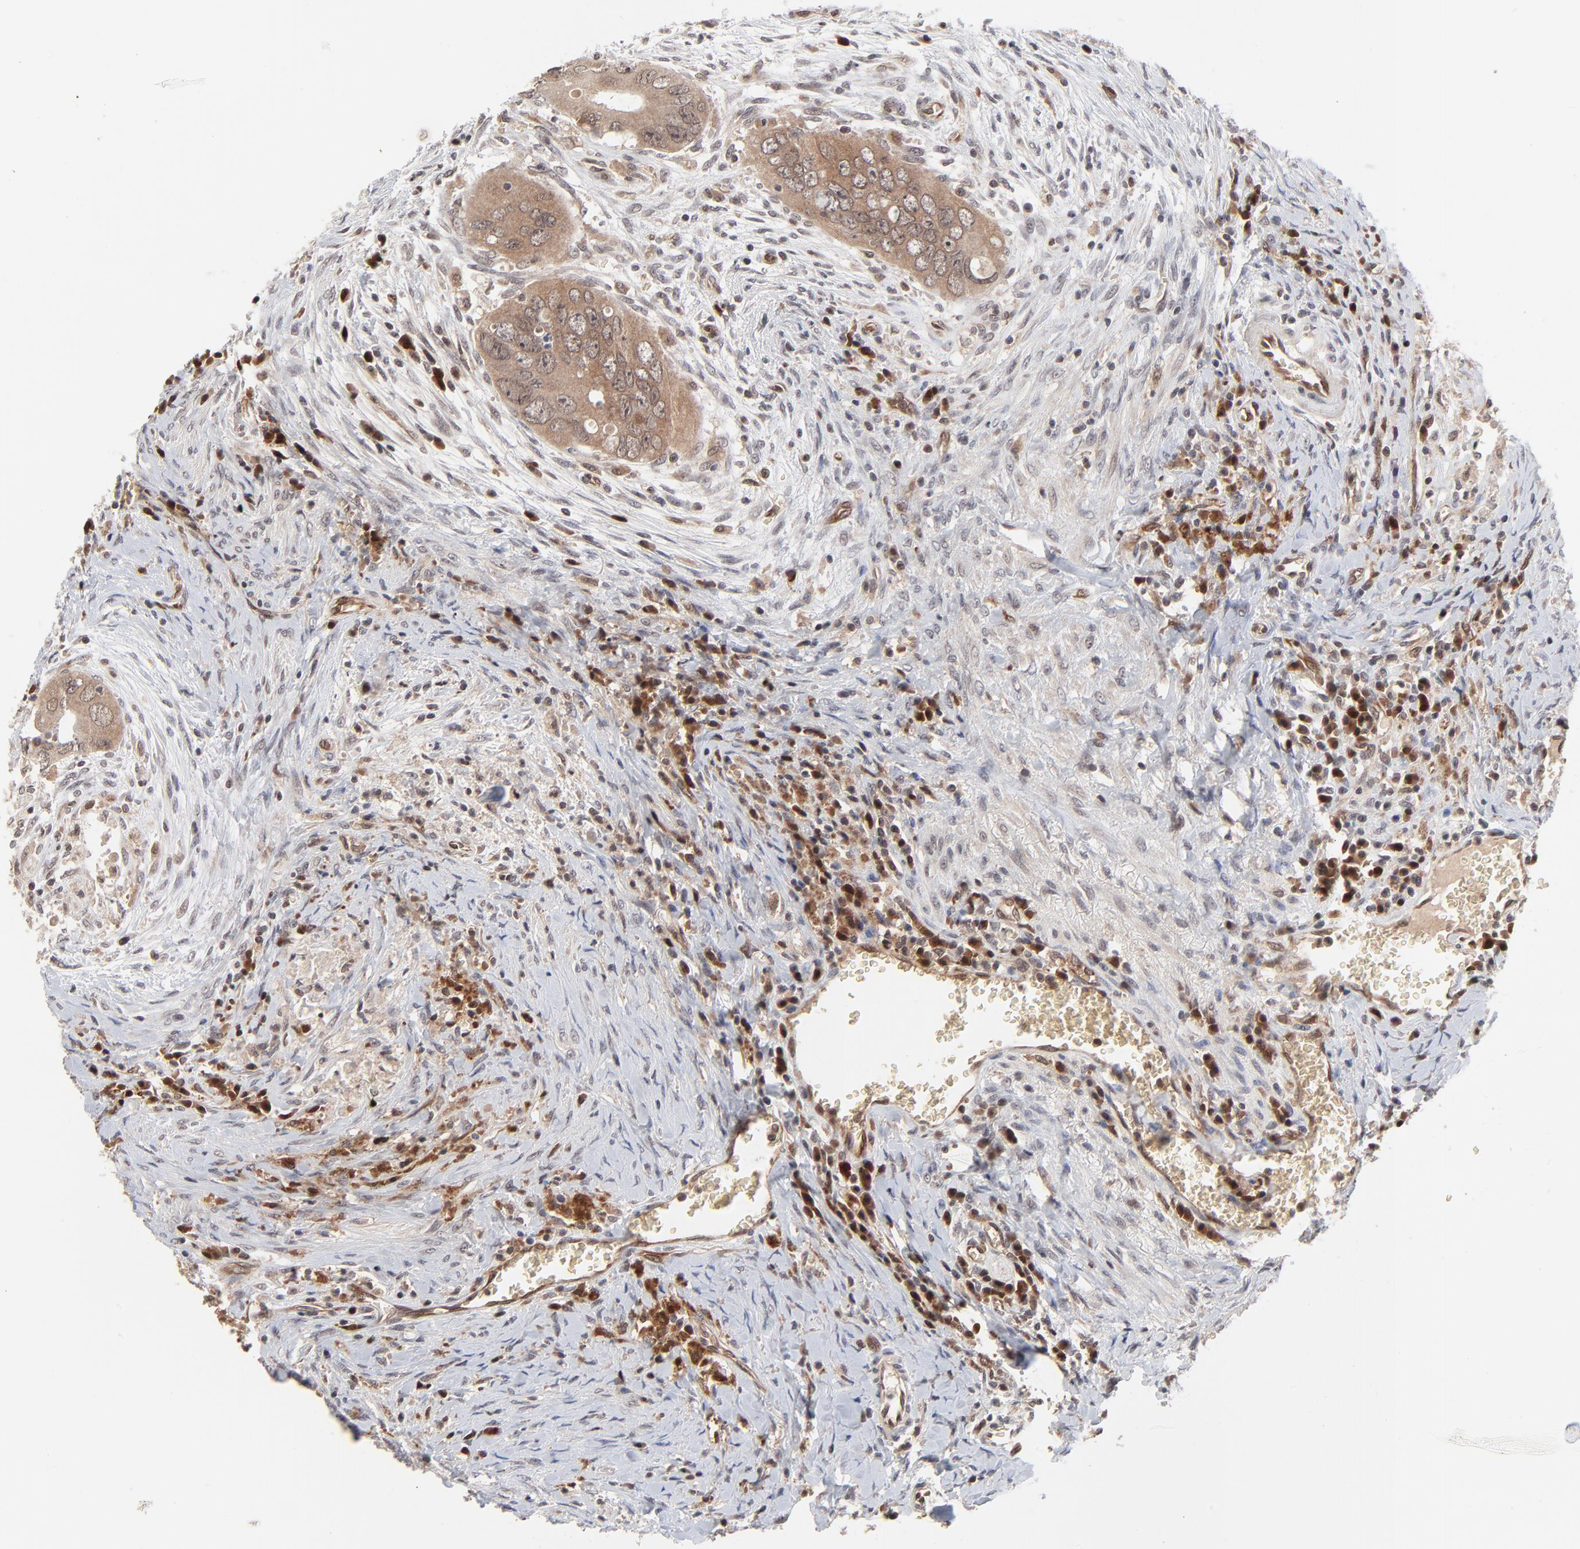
{"staining": {"intensity": "moderate", "quantity": ">75%", "location": "cytoplasmic/membranous"}, "tissue": "colorectal cancer", "cell_type": "Tumor cells", "image_type": "cancer", "snomed": [{"axis": "morphology", "description": "Adenocarcinoma, NOS"}, {"axis": "topography", "description": "Rectum"}], "caption": "Moderate cytoplasmic/membranous staining is identified in approximately >75% of tumor cells in colorectal cancer. Ihc stains the protein of interest in brown and the nuclei are stained blue.", "gene": "CASP10", "patient": {"sex": "male", "age": 70}}